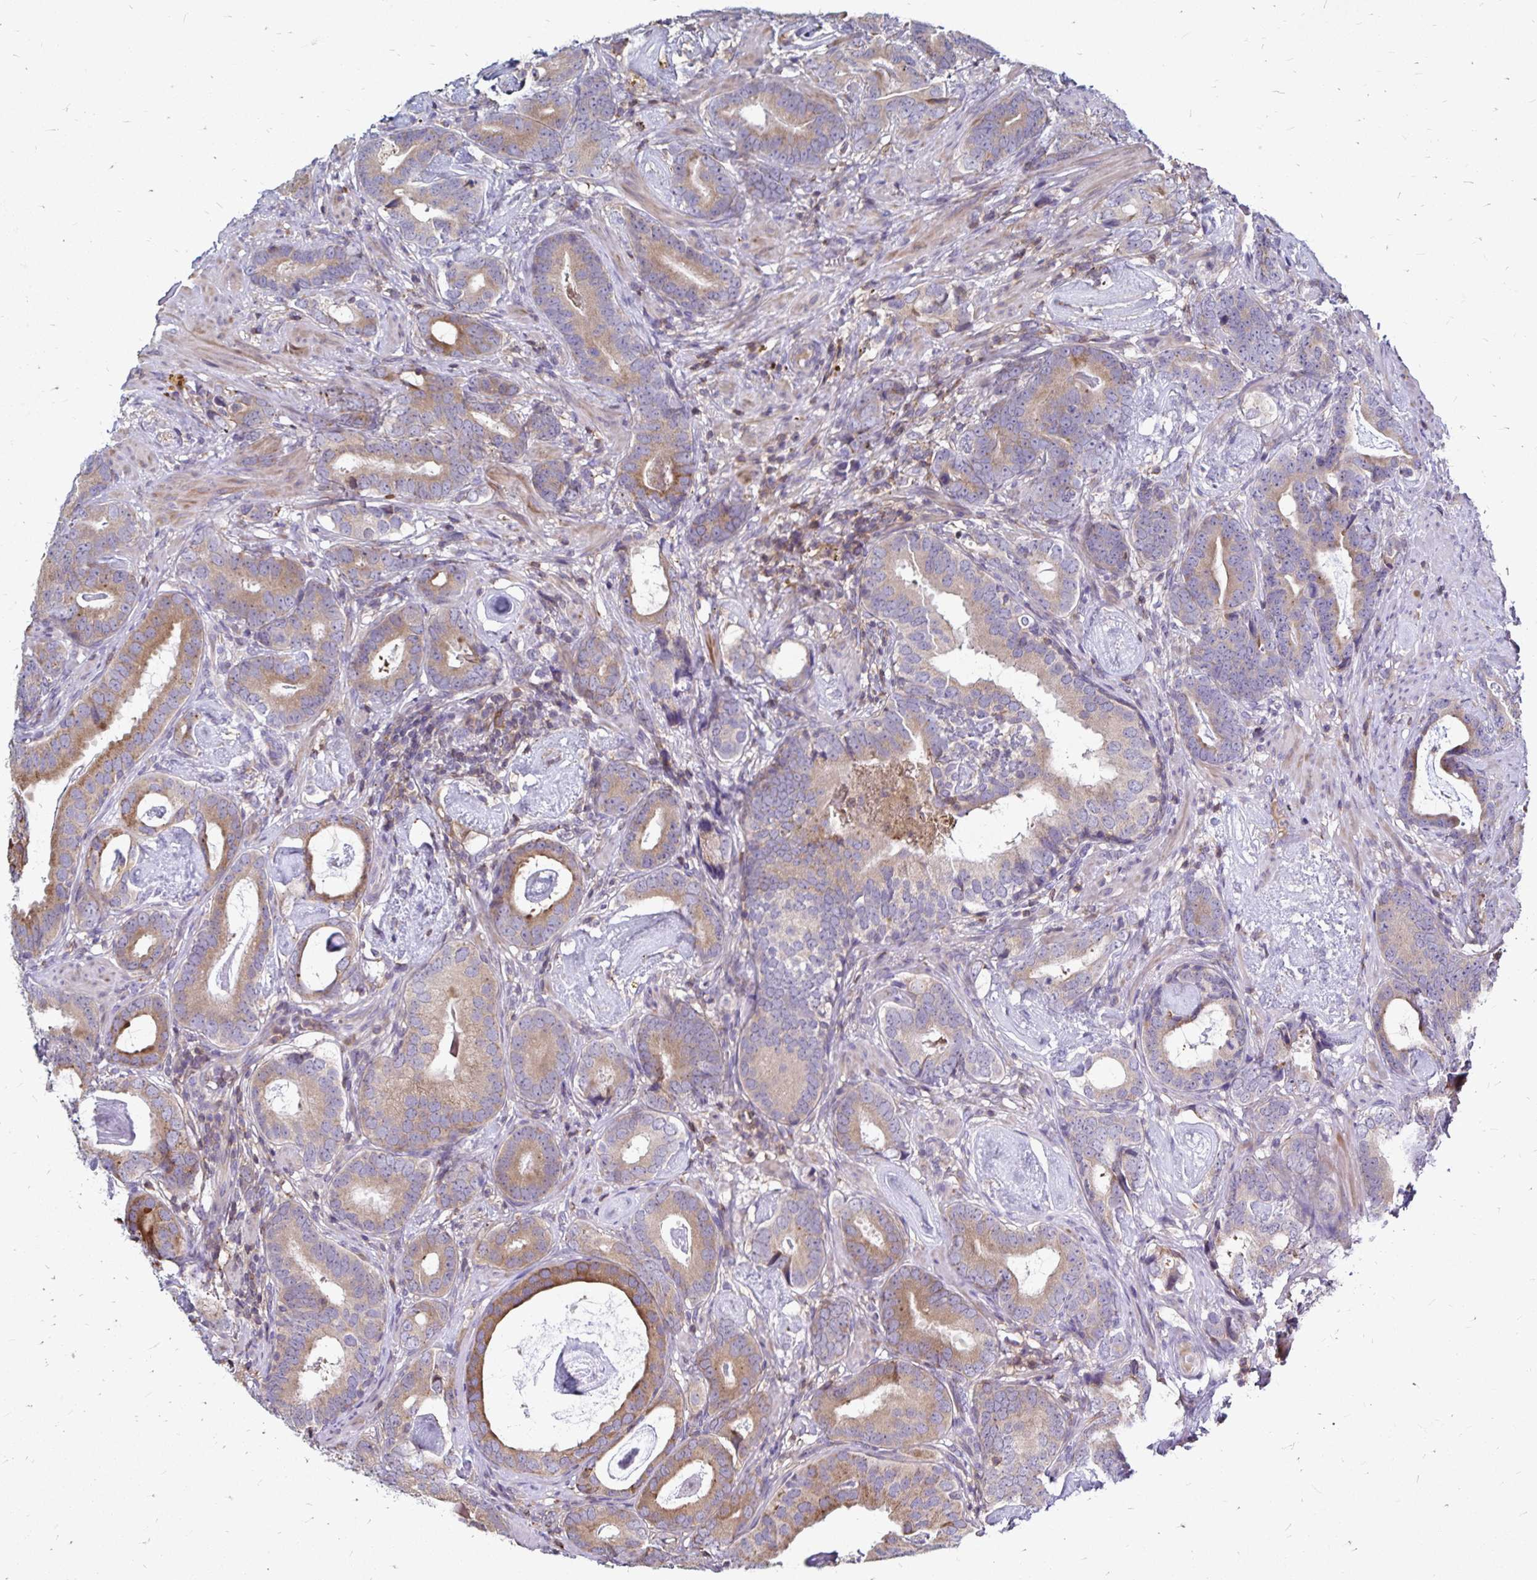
{"staining": {"intensity": "moderate", "quantity": ">75%", "location": "cytoplasmic/membranous"}, "tissue": "prostate cancer", "cell_type": "Tumor cells", "image_type": "cancer", "snomed": [{"axis": "morphology", "description": "Adenocarcinoma, Low grade"}, {"axis": "topography", "description": "Prostate and seminal vesicle, NOS"}], "caption": "Human prostate cancer (adenocarcinoma (low-grade)) stained for a protein (brown) reveals moderate cytoplasmic/membranous positive positivity in about >75% of tumor cells.", "gene": "NAGPA", "patient": {"sex": "male", "age": 71}}